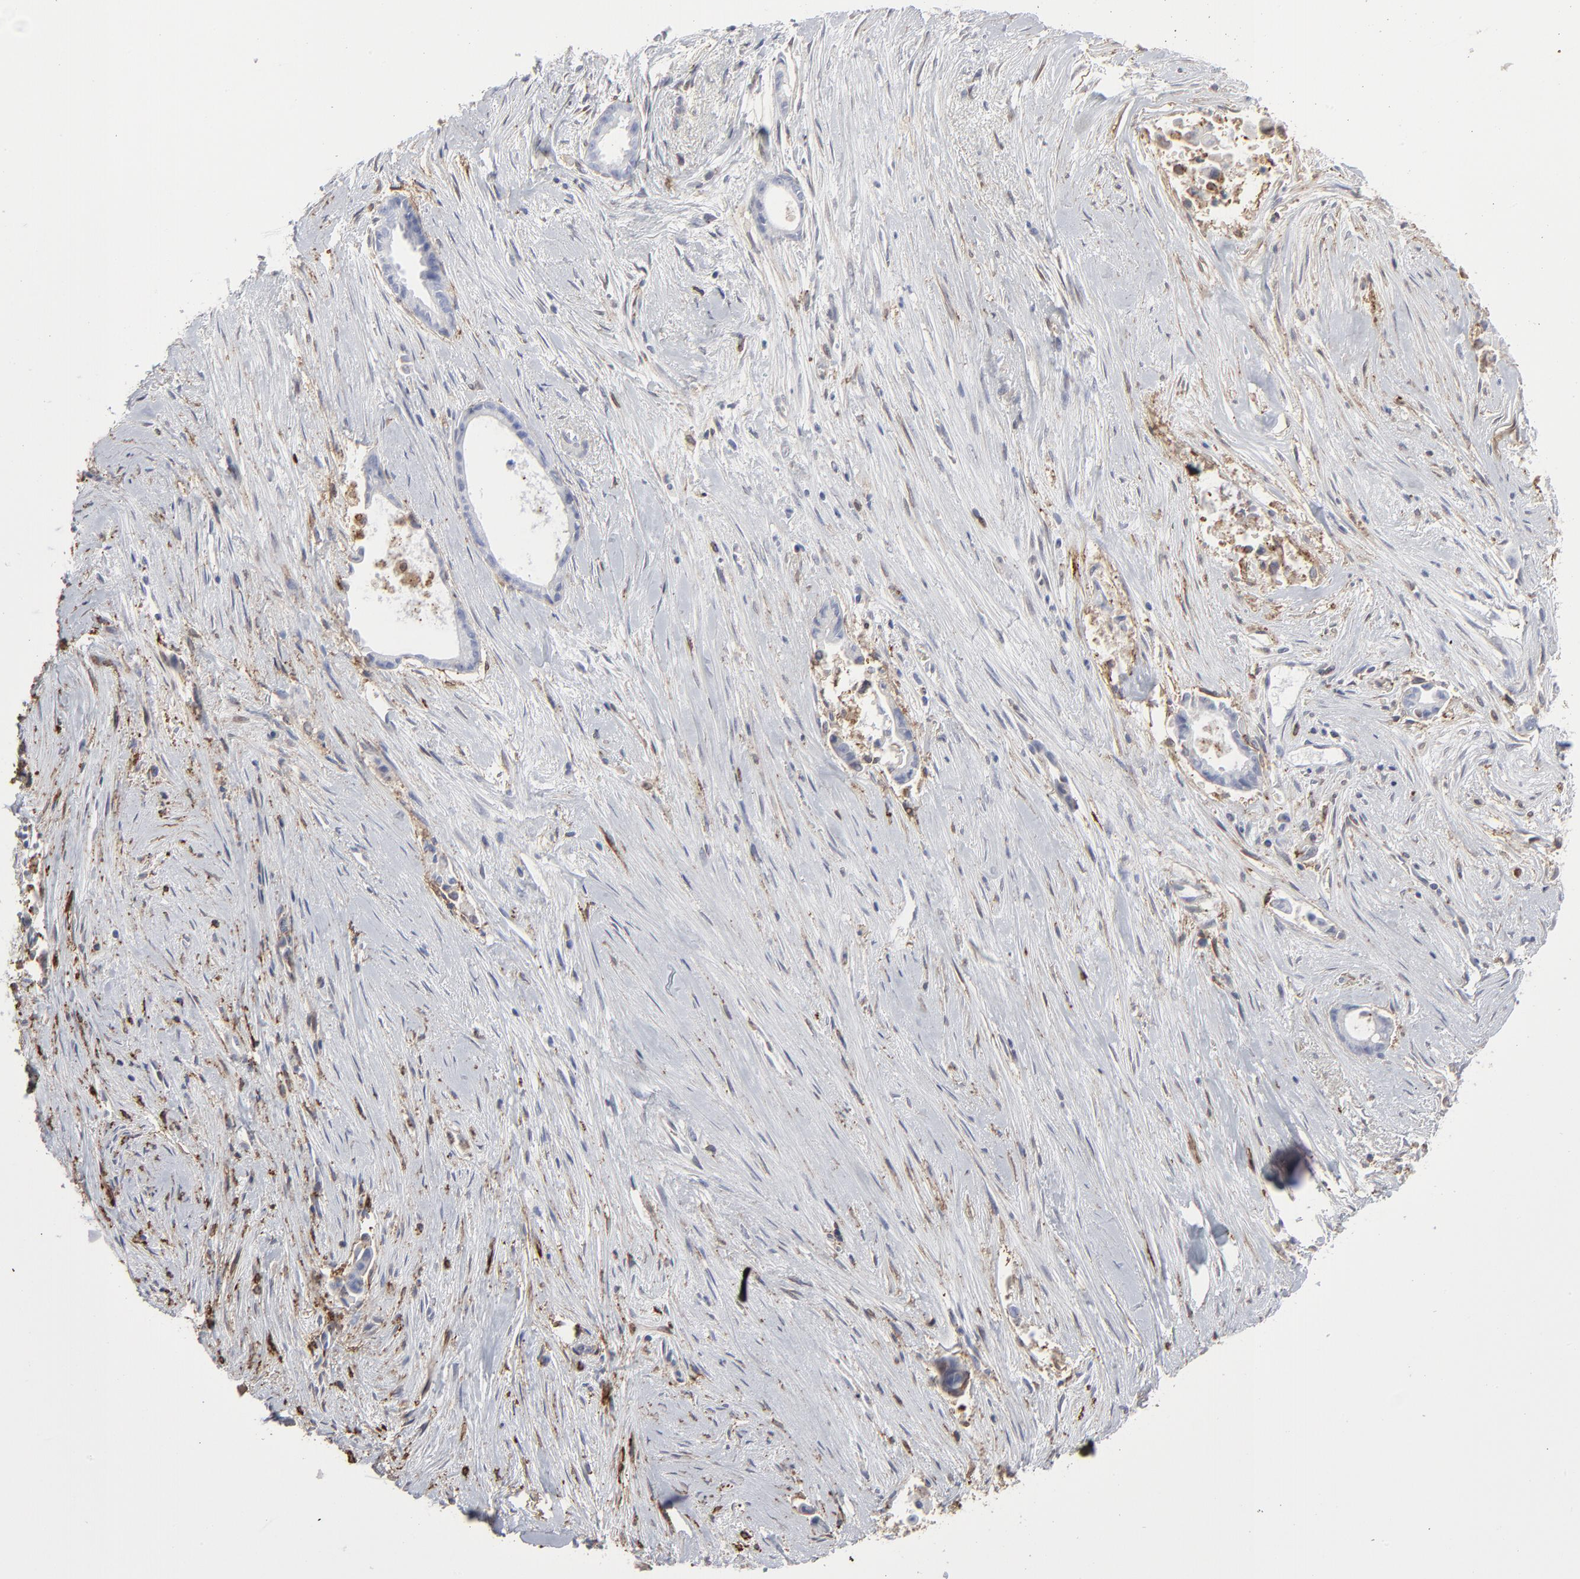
{"staining": {"intensity": "weak", "quantity": "<25%", "location": "cytoplasmic/membranous"}, "tissue": "liver cancer", "cell_type": "Tumor cells", "image_type": "cancer", "snomed": [{"axis": "morphology", "description": "Cholangiocarcinoma"}, {"axis": "topography", "description": "Liver"}], "caption": "Immunohistochemical staining of liver cancer exhibits no significant staining in tumor cells. The staining was performed using DAB to visualize the protein expression in brown, while the nuclei were stained in blue with hematoxylin (Magnification: 20x).", "gene": "ANXA5", "patient": {"sex": "female", "age": 55}}